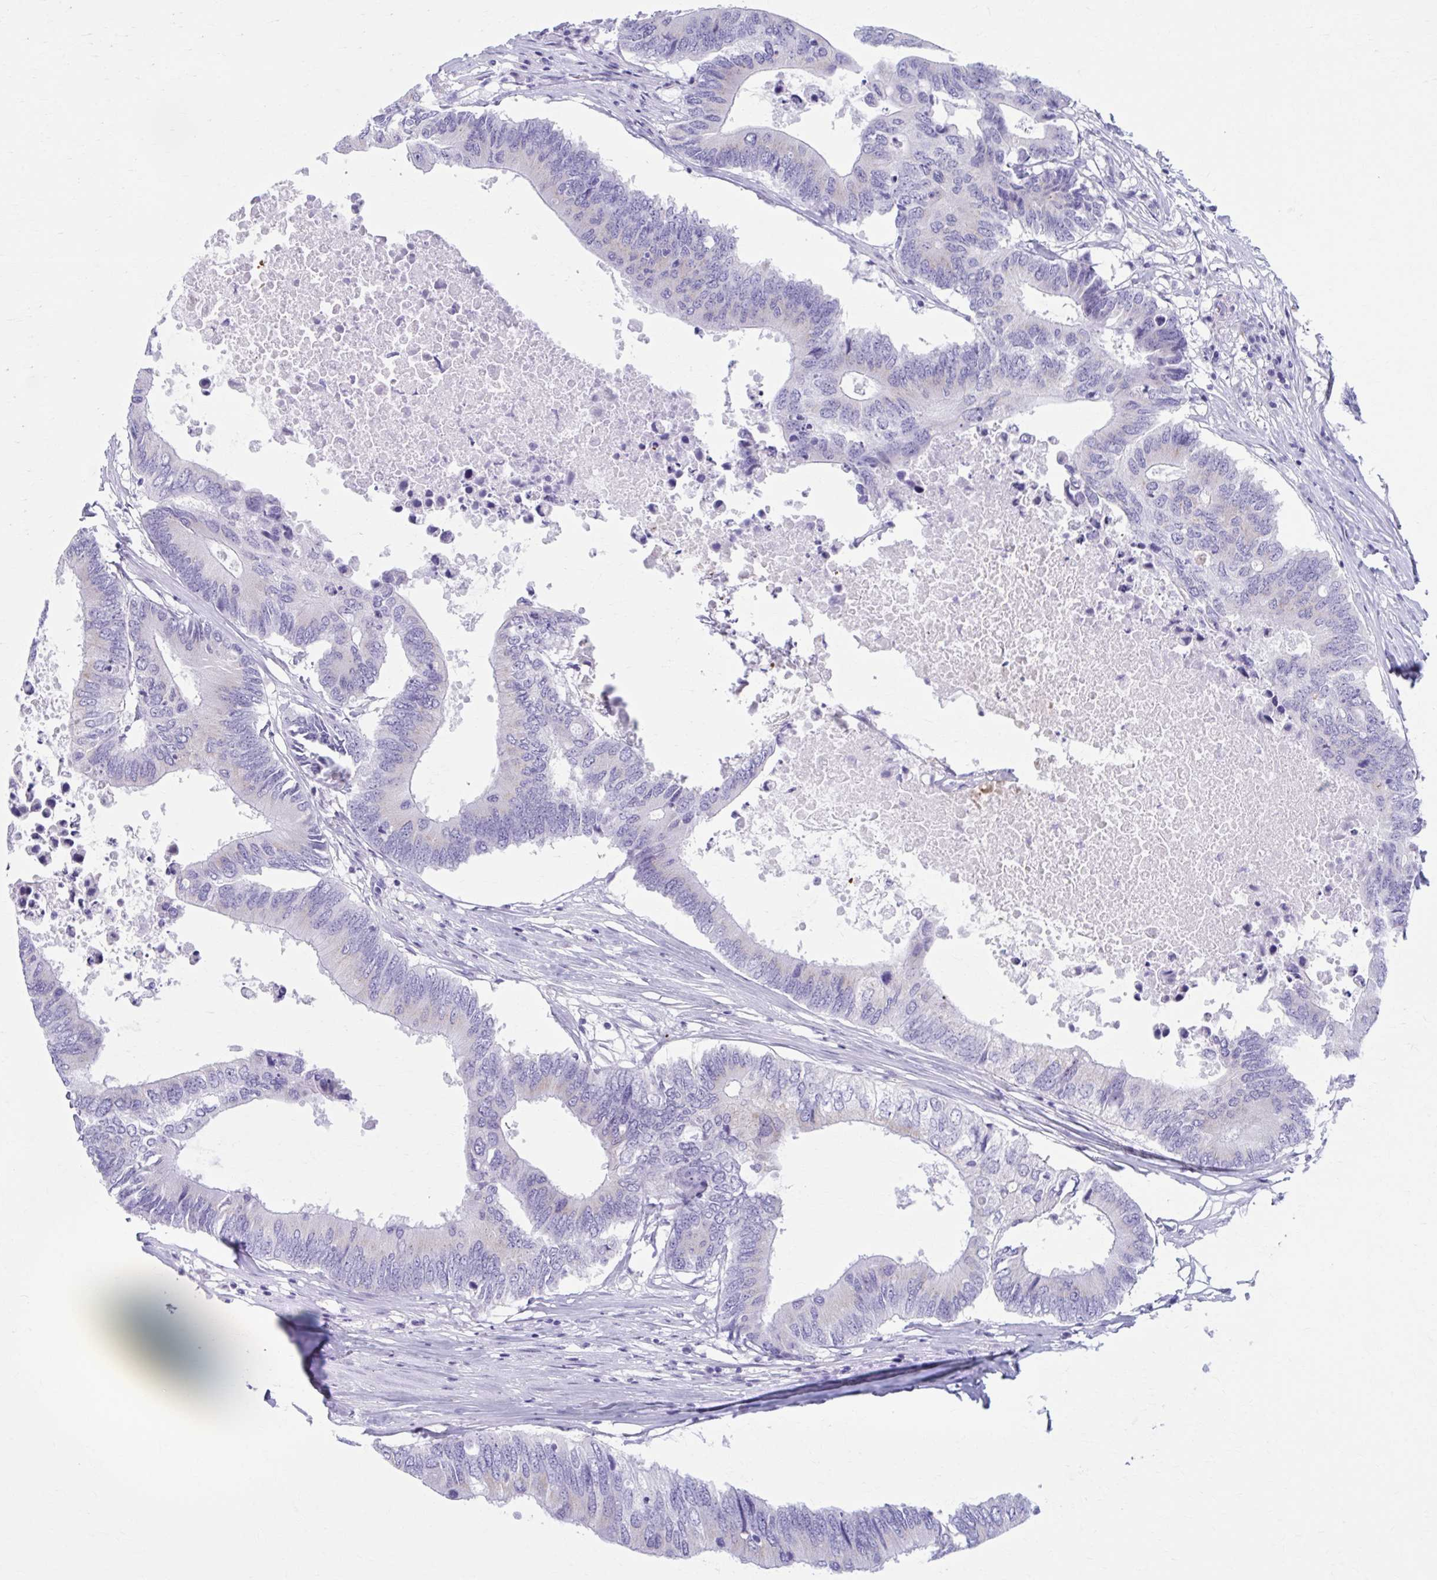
{"staining": {"intensity": "negative", "quantity": "none", "location": "none"}, "tissue": "colorectal cancer", "cell_type": "Tumor cells", "image_type": "cancer", "snomed": [{"axis": "morphology", "description": "Adenocarcinoma, NOS"}, {"axis": "topography", "description": "Colon"}], "caption": "This is an IHC histopathology image of adenocarcinoma (colorectal). There is no staining in tumor cells.", "gene": "KCNE2", "patient": {"sex": "male", "age": 71}}